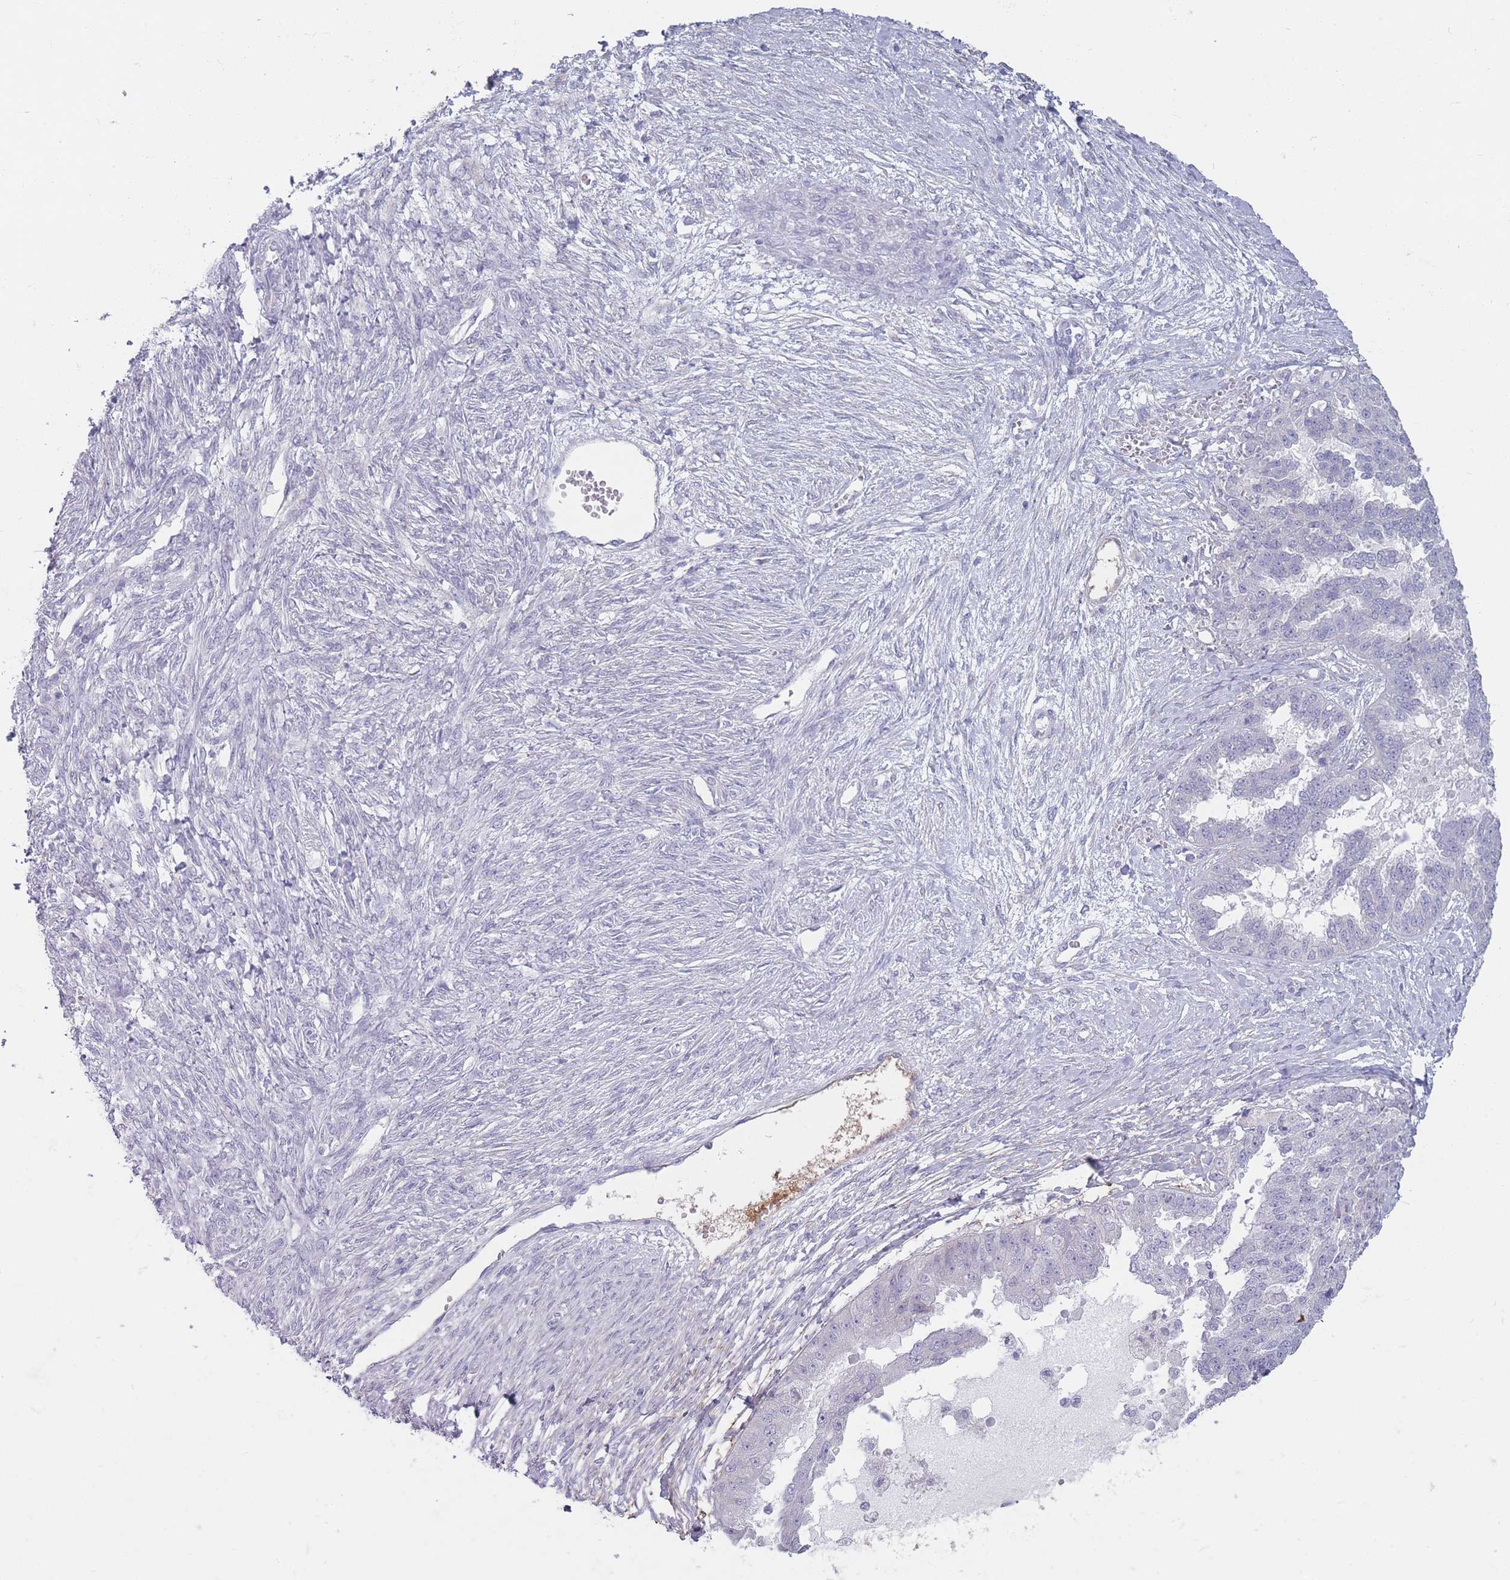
{"staining": {"intensity": "negative", "quantity": "none", "location": "none"}, "tissue": "ovarian cancer", "cell_type": "Tumor cells", "image_type": "cancer", "snomed": [{"axis": "morphology", "description": "Cystadenocarcinoma, serous, NOS"}, {"axis": "topography", "description": "Ovary"}], "caption": "High magnification brightfield microscopy of serous cystadenocarcinoma (ovarian) stained with DAB (3,3'-diaminobenzidine) (brown) and counterstained with hematoxylin (blue): tumor cells show no significant expression. (Stains: DAB (3,3'-diaminobenzidine) immunohistochemistry (IHC) with hematoxylin counter stain, Microscopy: brightfield microscopy at high magnification).", "gene": "PAIP2B", "patient": {"sex": "female", "age": 58}}